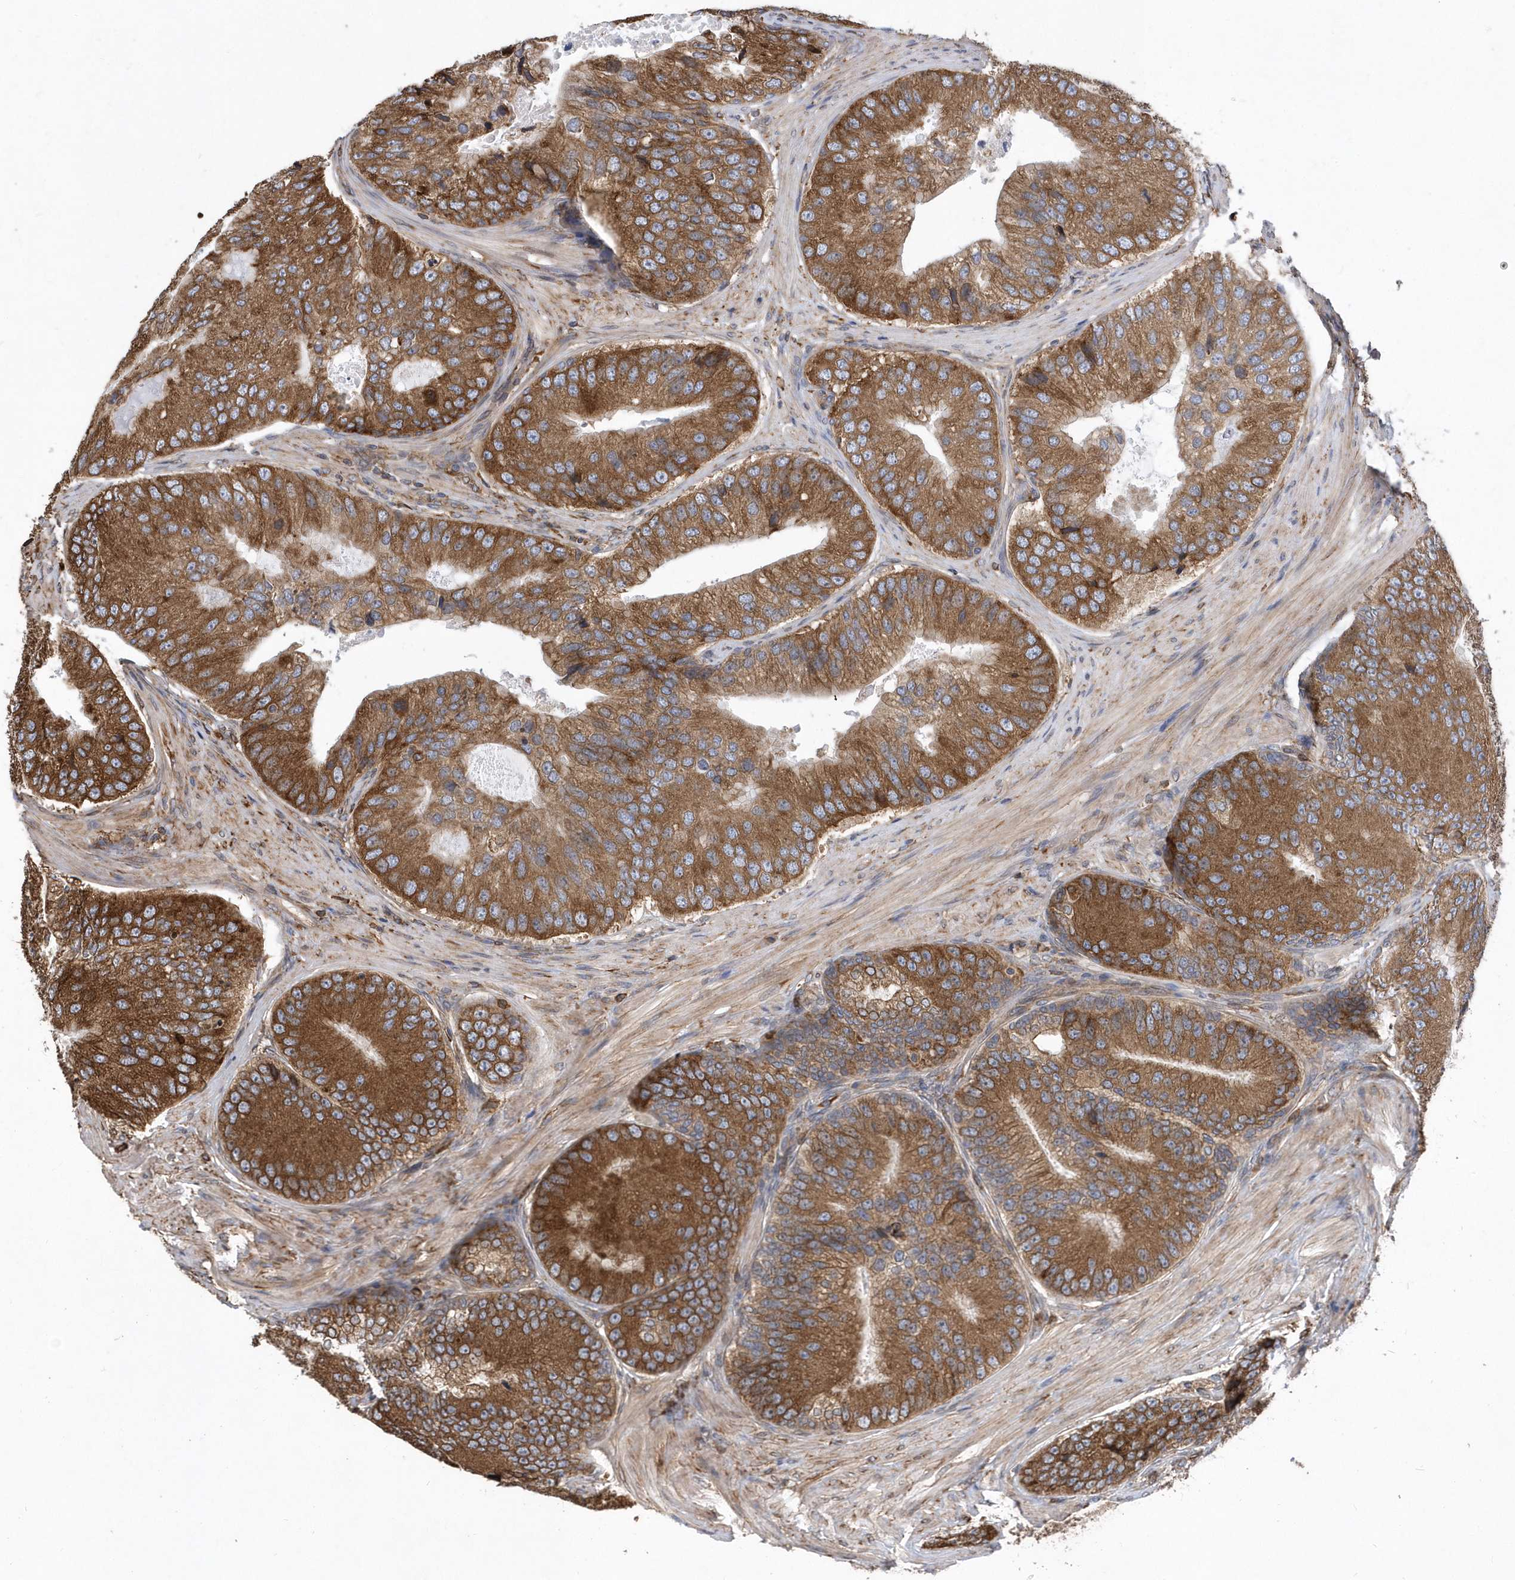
{"staining": {"intensity": "strong", "quantity": ">75%", "location": "cytoplasmic/membranous"}, "tissue": "prostate cancer", "cell_type": "Tumor cells", "image_type": "cancer", "snomed": [{"axis": "morphology", "description": "Adenocarcinoma, High grade"}, {"axis": "topography", "description": "Prostate"}], "caption": "Immunohistochemical staining of adenocarcinoma (high-grade) (prostate) displays high levels of strong cytoplasmic/membranous protein staining in approximately >75% of tumor cells.", "gene": "VAMP7", "patient": {"sex": "male", "age": 70}}